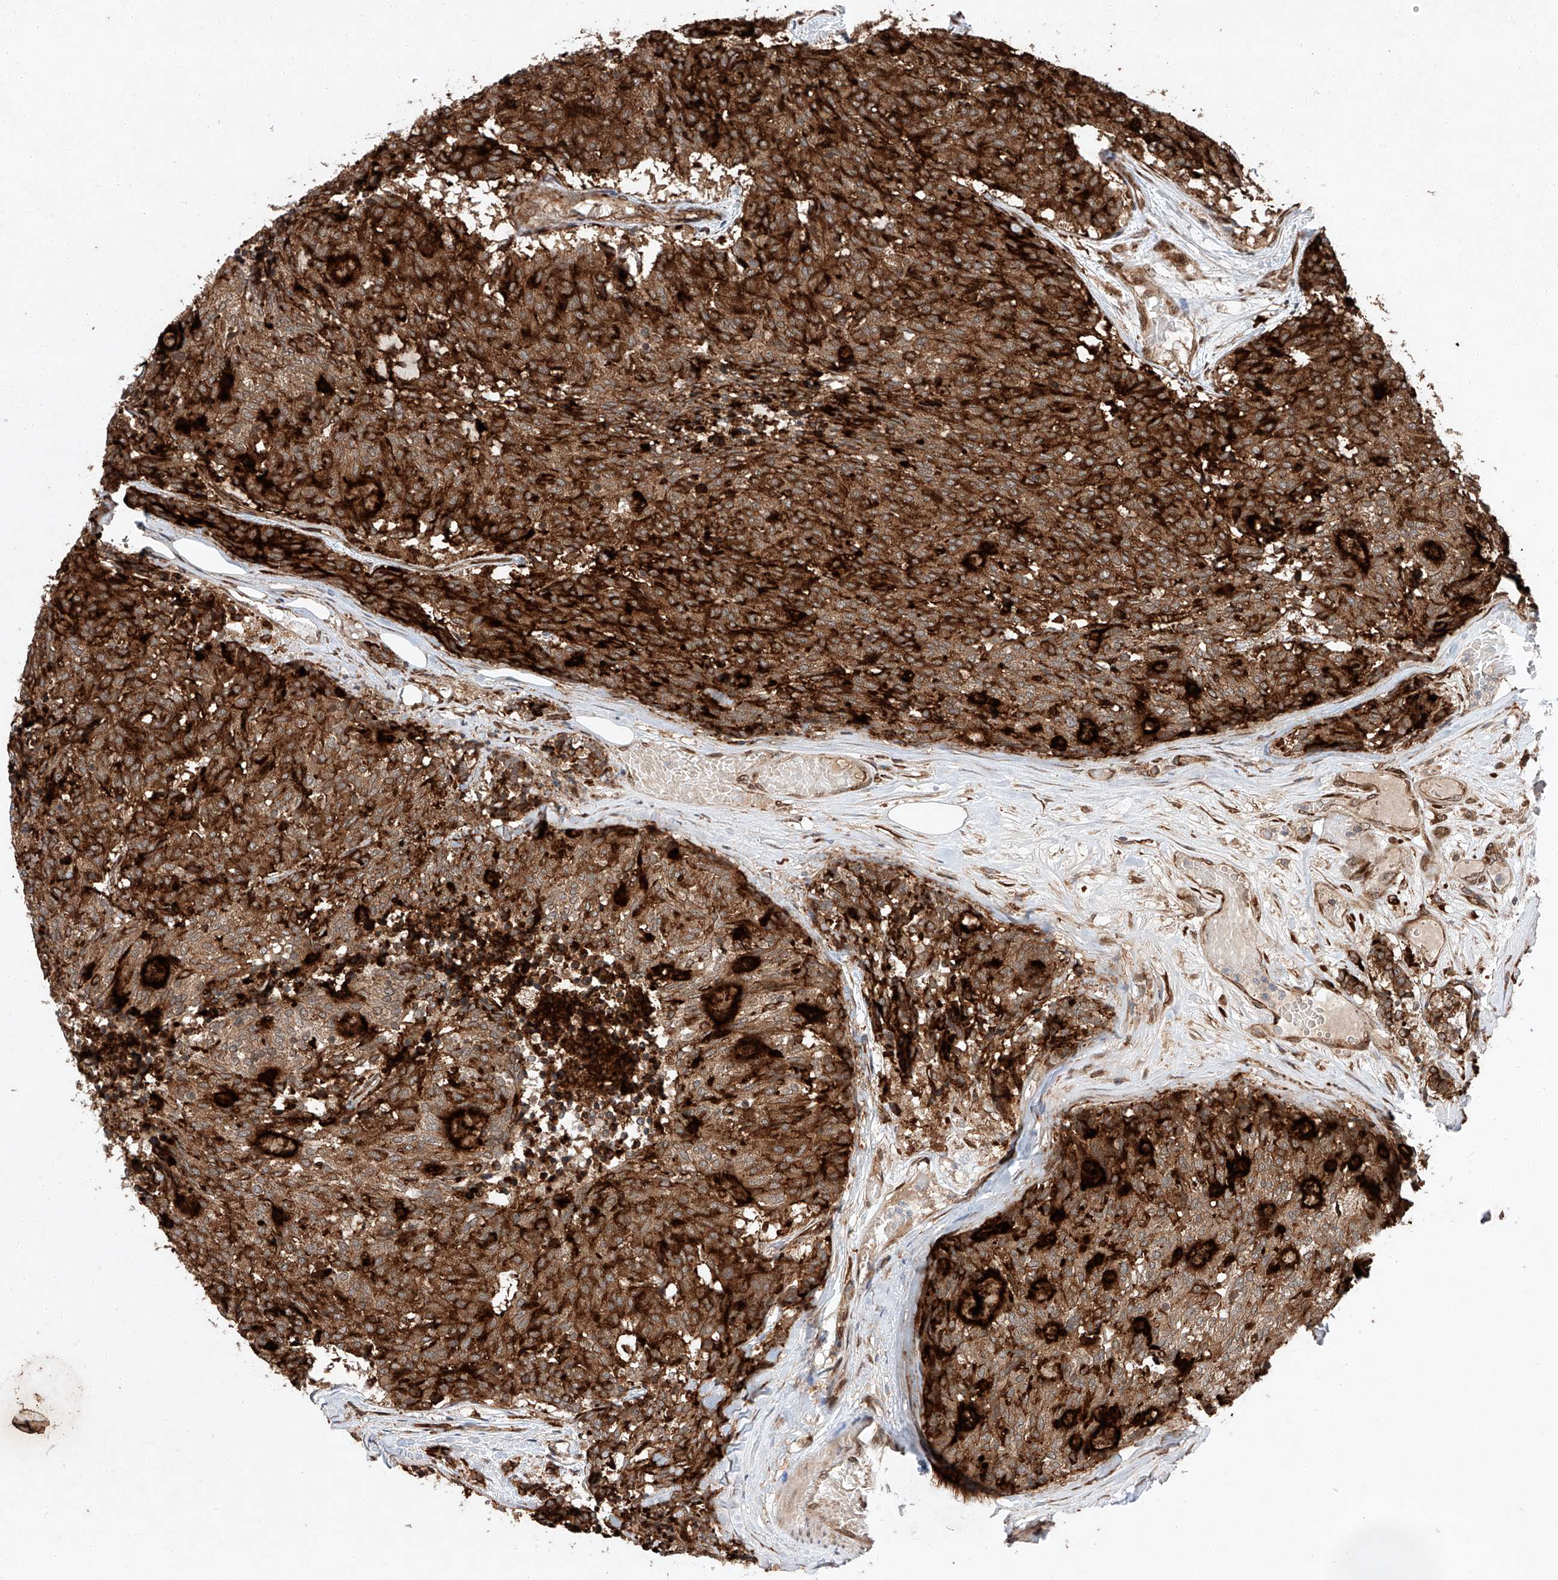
{"staining": {"intensity": "strong", "quantity": ">75%", "location": "cytoplasmic/membranous"}, "tissue": "carcinoid", "cell_type": "Tumor cells", "image_type": "cancer", "snomed": [{"axis": "morphology", "description": "Carcinoid, malignant, NOS"}, {"axis": "topography", "description": "Pancreas"}], "caption": "Immunohistochemistry (IHC) micrograph of carcinoid stained for a protein (brown), which displays high levels of strong cytoplasmic/membranous positivity in about >75% of tumor cells.", "gene": "ZFP28", "patient": {"sex": "female", "age": 54}}